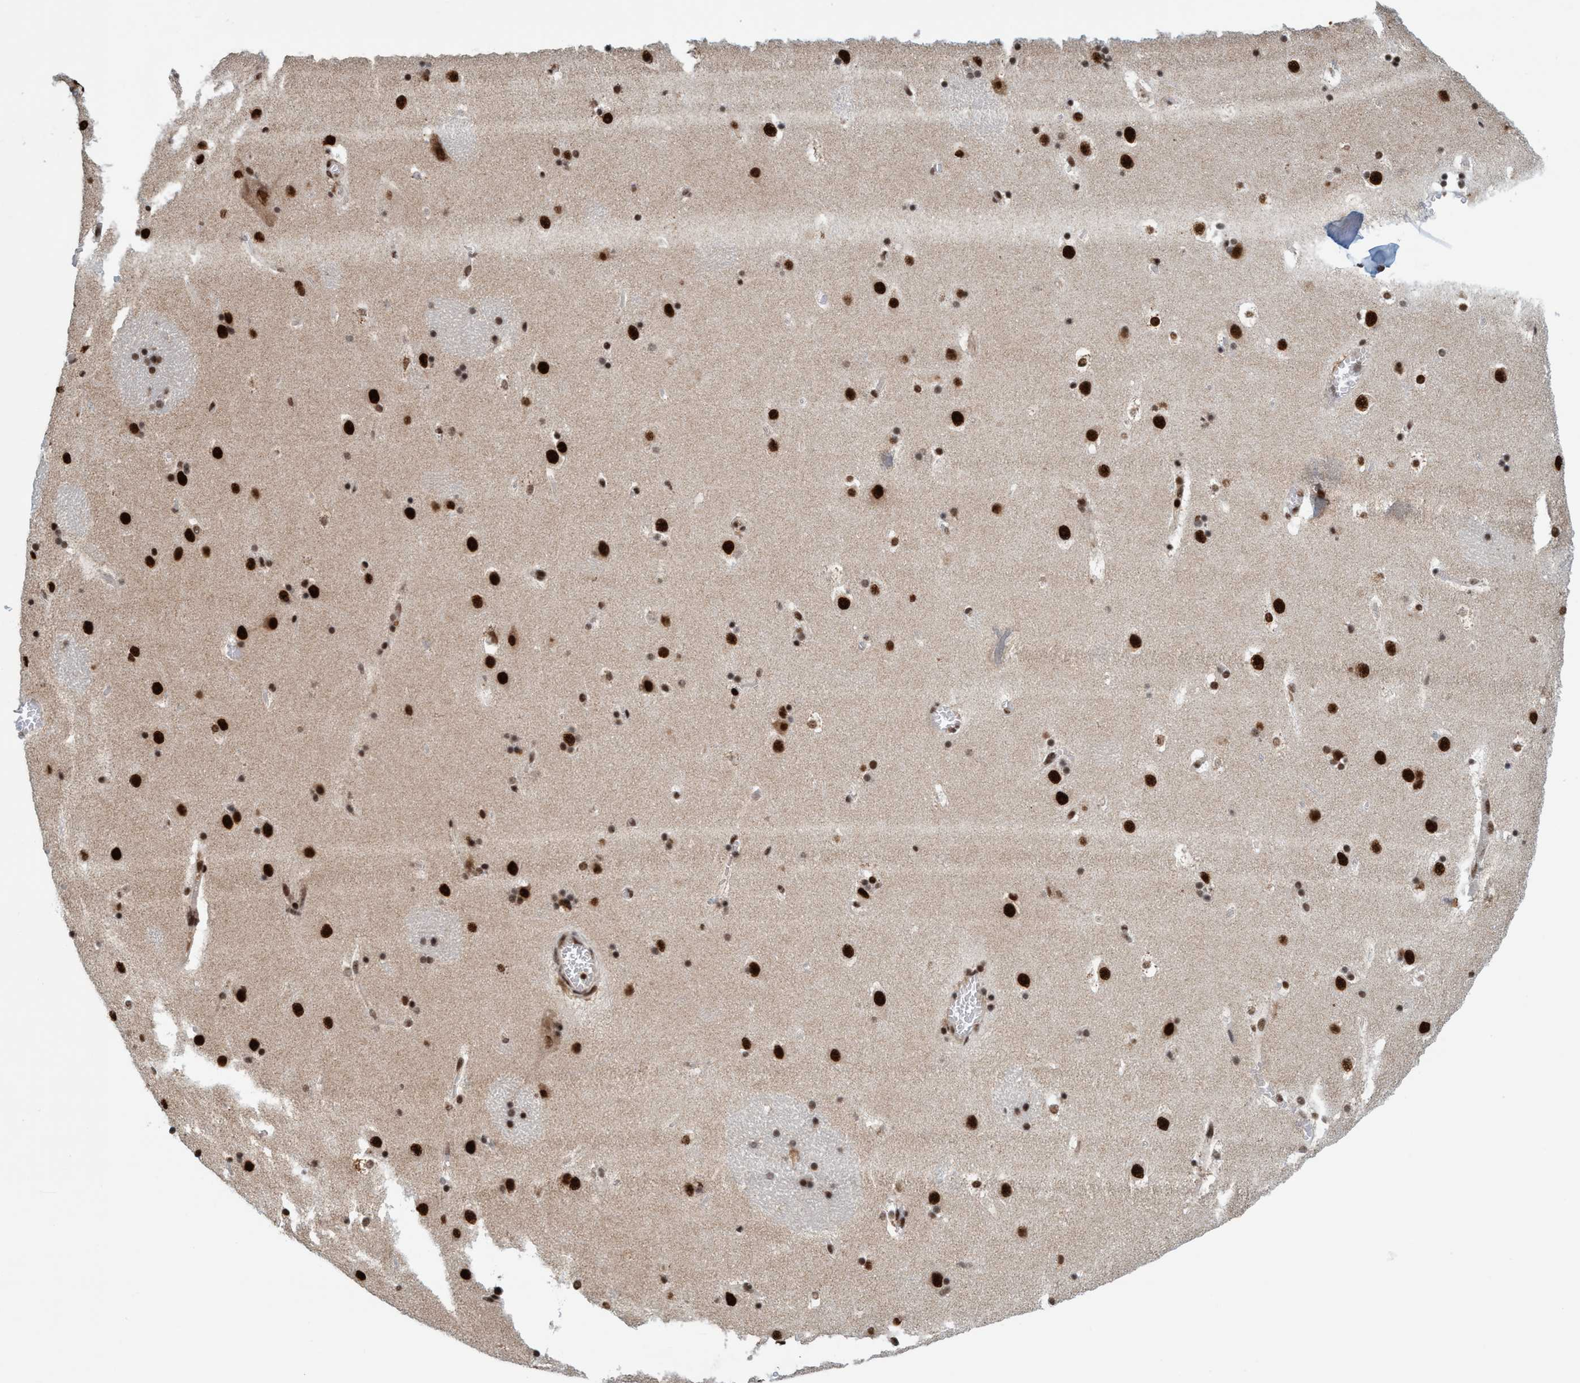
{"staining": {"intensity": "strong", "quantity": "25%-75%", "location": "nuclear"}, "tissue": "caudate", "cell_type": "Glial cells", "image_type": "normal", "snomed": [{"axis": "morphology", "description": "Normal tissue, NOS"}, {"axis": "topography", "description": "Lateral ventricle wall"}], "caption": "The photomicrograph demonstrates a brown stain indicating the presence of a protein in the nuclear of glial cells in caudate.", "gene": "SMCR8", "patient": {"sex": "male", "age": 45}}